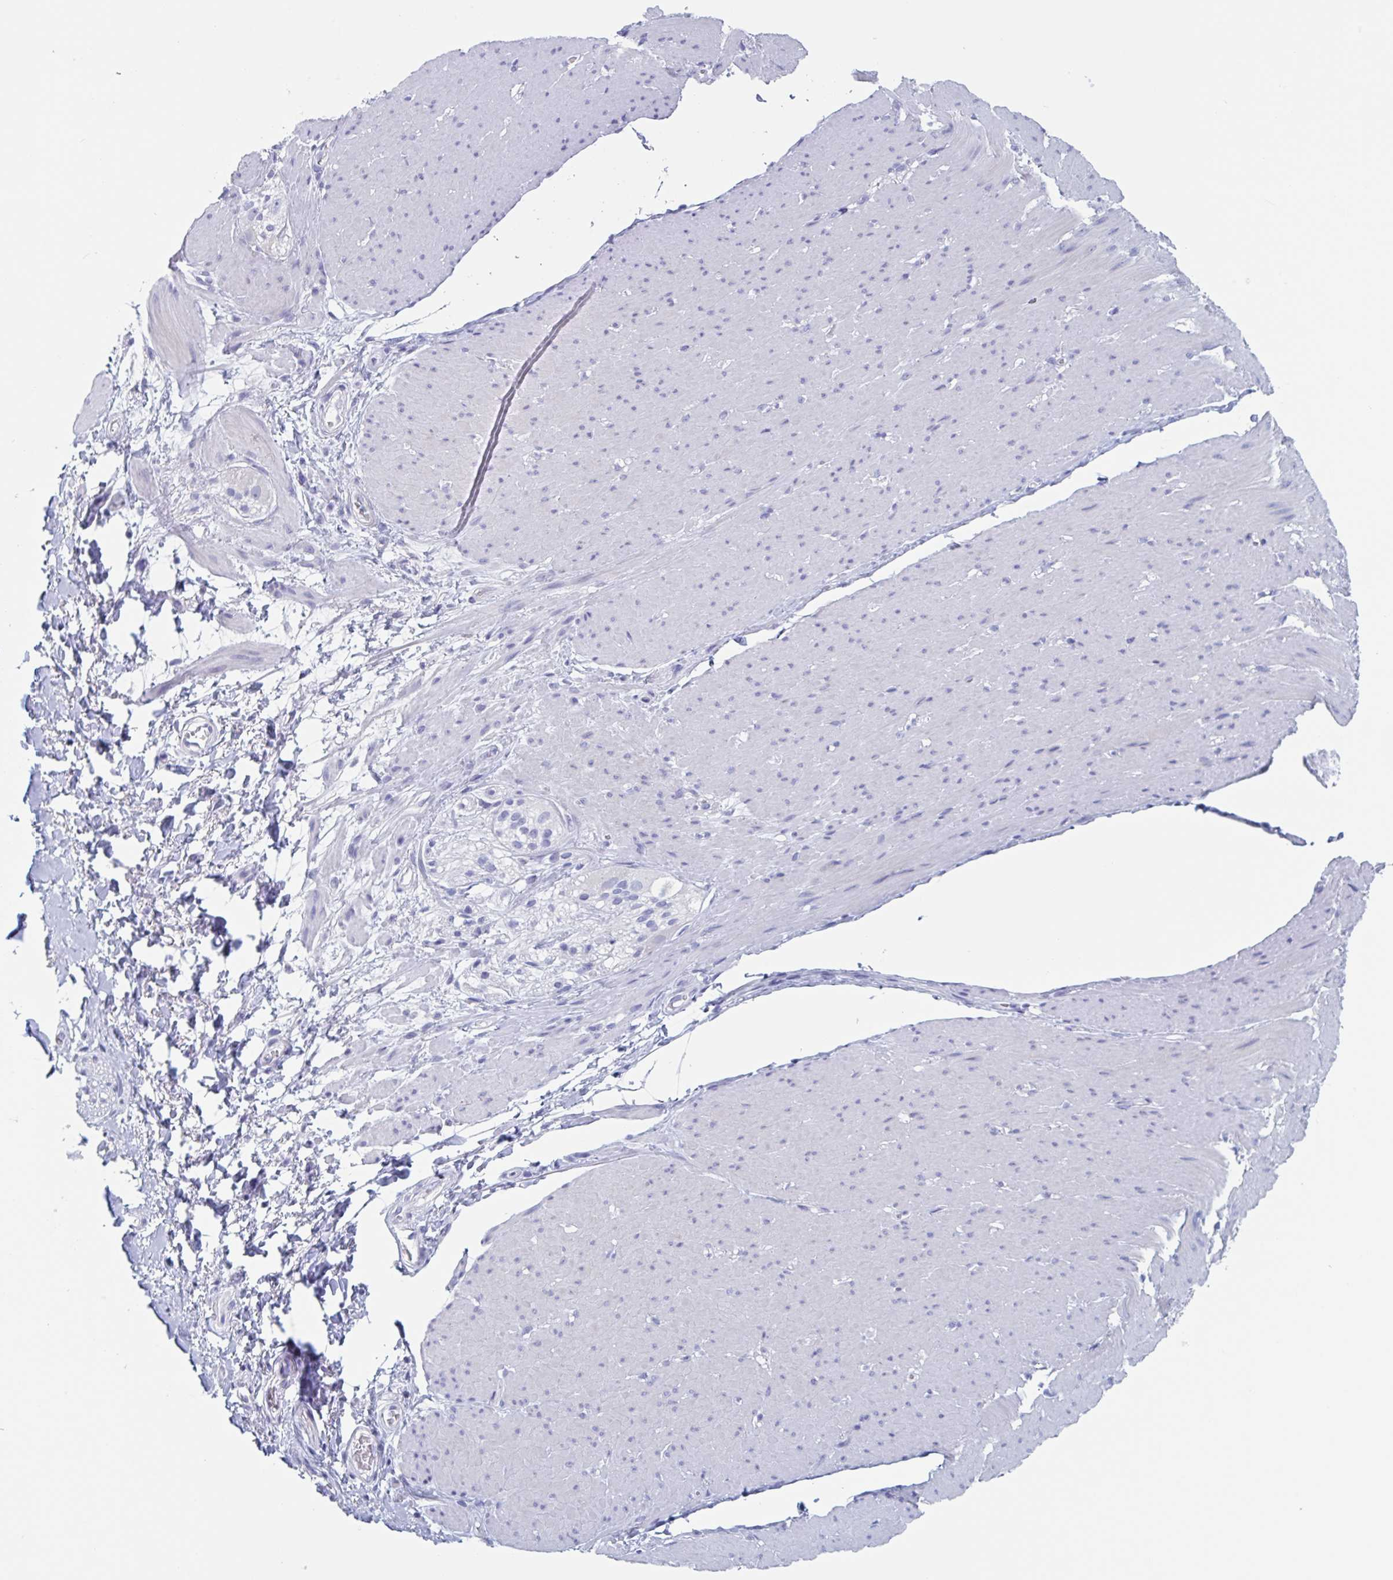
{"staining": {"intensity": "negative", "quantity": "none", "location": "none"}, "tissue": "smooth muscle", "cell_type": "Smooth muscle cells", "image_type": "normal", "snomed": [{"axis": "morphology", "description": "Normal tissue, NOS"}, {"axis": "topography", "description": "Smooth muscle"}, {"axis": "topography", "description": "Rectum"}], "caption": "Immunohistochemistry (IHC) histopathology image of benign smooth muscle: human smooth muscle stained with DAB (3,3'-diaminobenzidine) demonstrates no significant protein expression in smooth muscle cells. (DAB immunohistochemistry (IHC) visualized using brightfield microscopy, high magnification).", "gene": "DPEP3", "patient": {"sex": "male", "age": 53}}